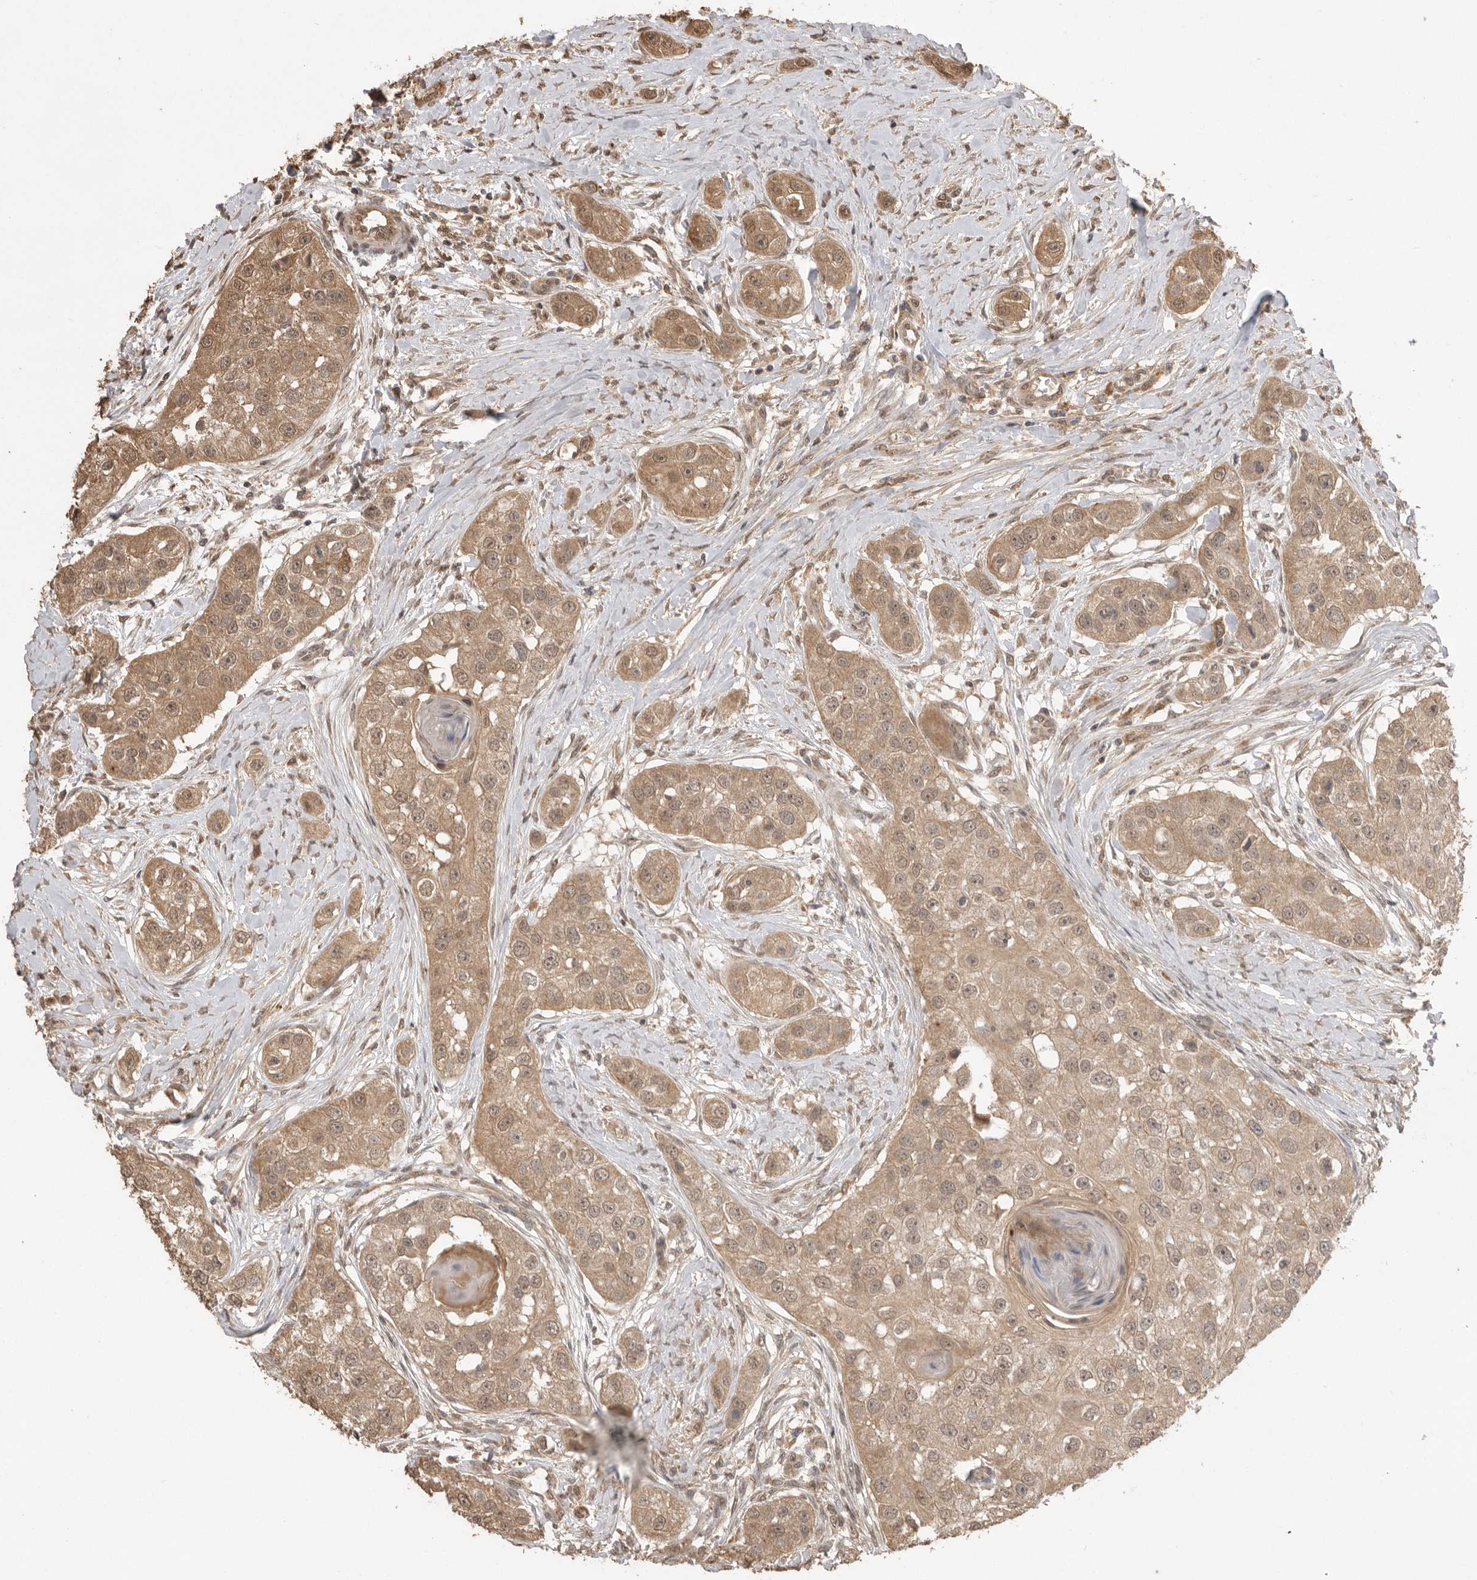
{"staining": {"intensity": "moderate", "quantity": ">75%", "location": "cytoplasmic/membranous"}, "tissue": "head and neck cancer", "cell_type": "Tumor cells", "image_type": "cancer", "snomed": [{"axis": "morphology", "description": "Normal tissue, NOS"}, {"axis": "morphology", "description": "Squamous cell carcinoma, NOS"}, {"axis": "topography", "description": "Skeletal muscle"}, {"axis": "topography", "description": "Head-Neck"}], "caption": "Moderate cytoplasmic/membranous staining for a protein is present in approximately >75% of tumor cells of head and neck squamous cell carcinoma using immunohistochemistry (IHC).", "gene": "JAG2", "patient": {"sex": "male", "age": 51}}